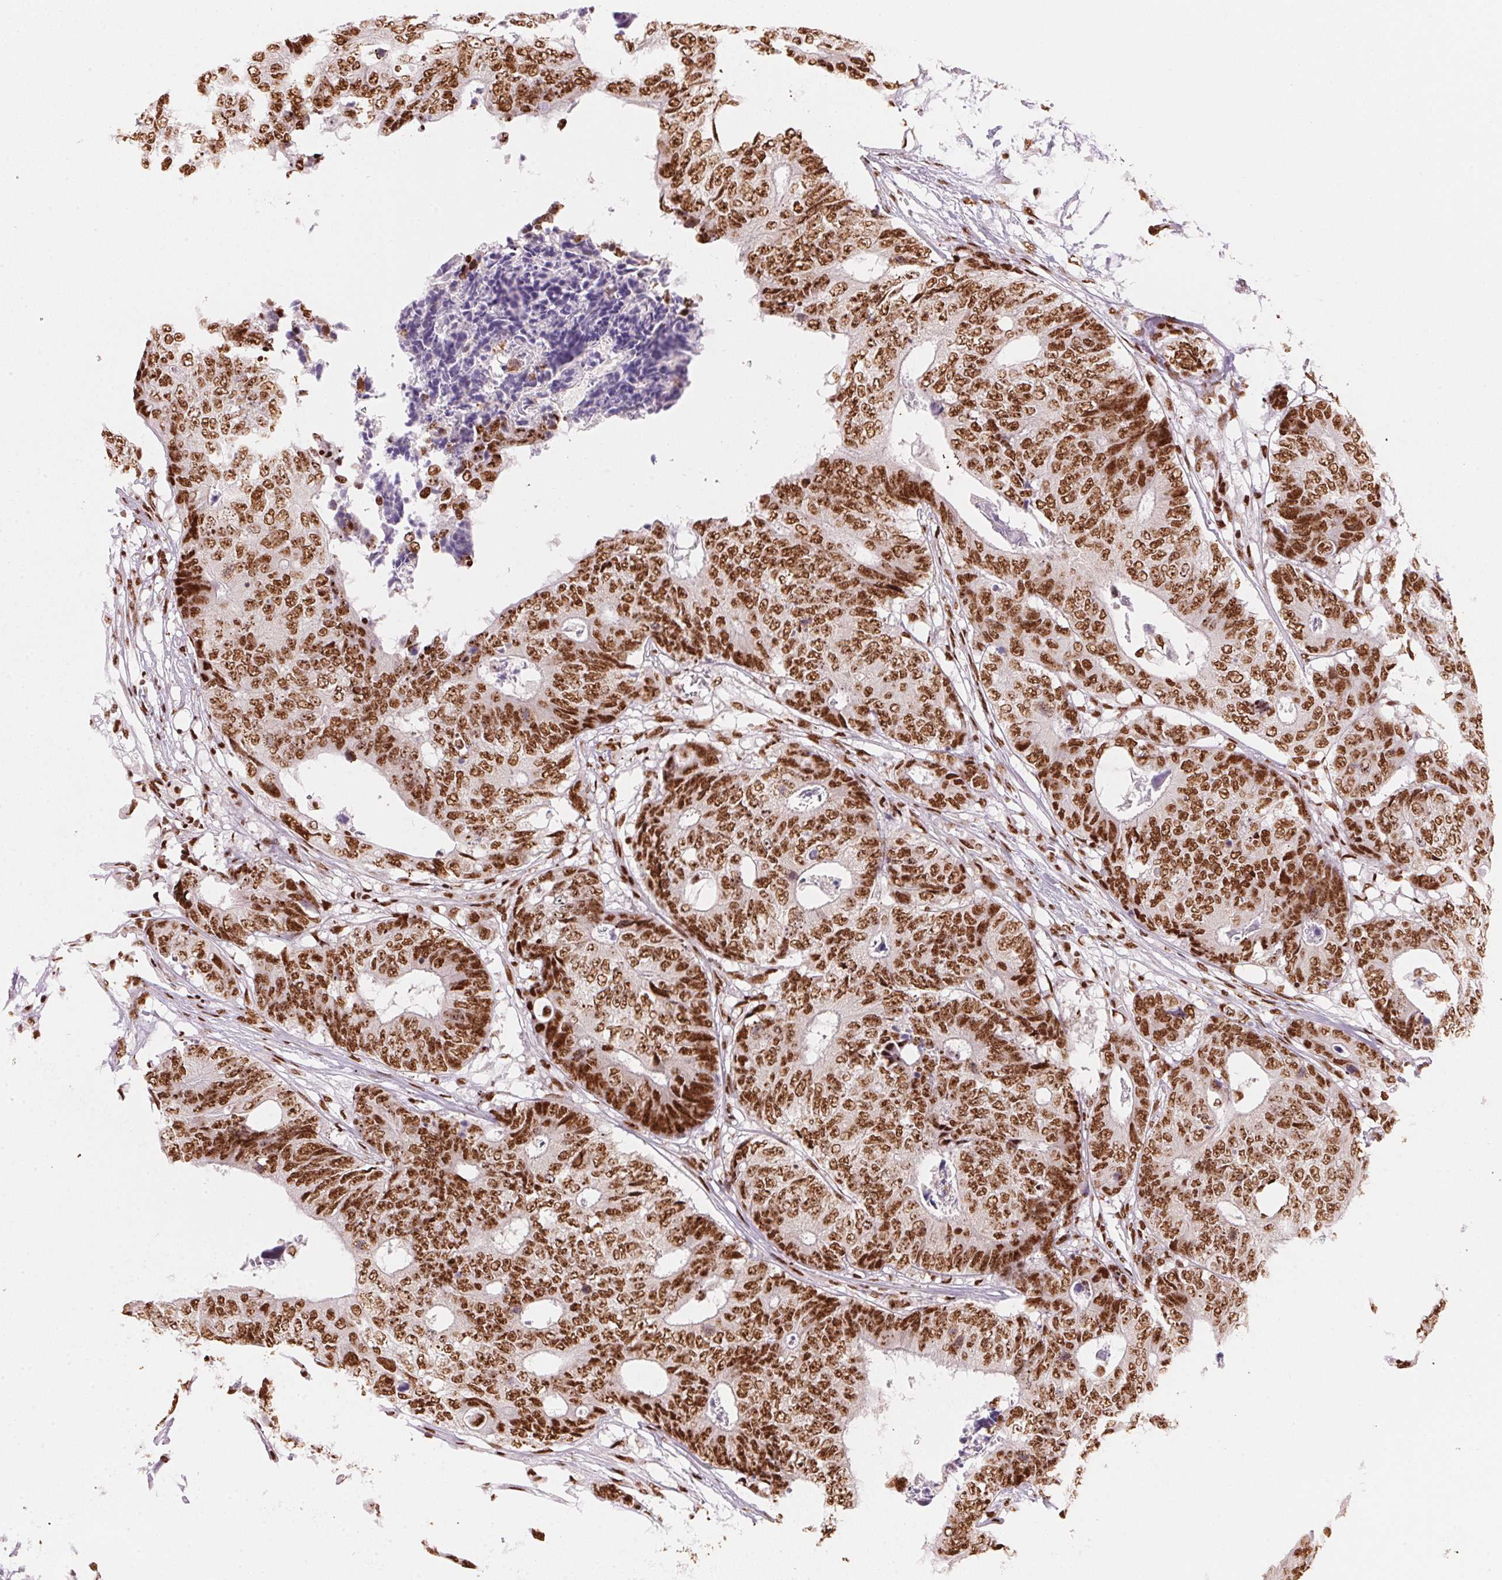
{"staining": {"intensity": "strong", "quantity": ">75%", "location": "nuclear"}, "tissue": "colorectal cancer", "cell_type": "Tumor cells", "image_type": "cancer", "snomed": [{"axis": "morphology", "description": "Adenocarcinoma, NOS"}, {"axis": "topography", "description": "Colon"}], "caption": "The image demonstrates immunohistochemical staining of colorectal adenocarcinoma. There is strong nuclear positivity is appreciated in approximately >75% of tumor cells.", "gene": "NXF1", "patient": {"sex": "female", "age": 48}}